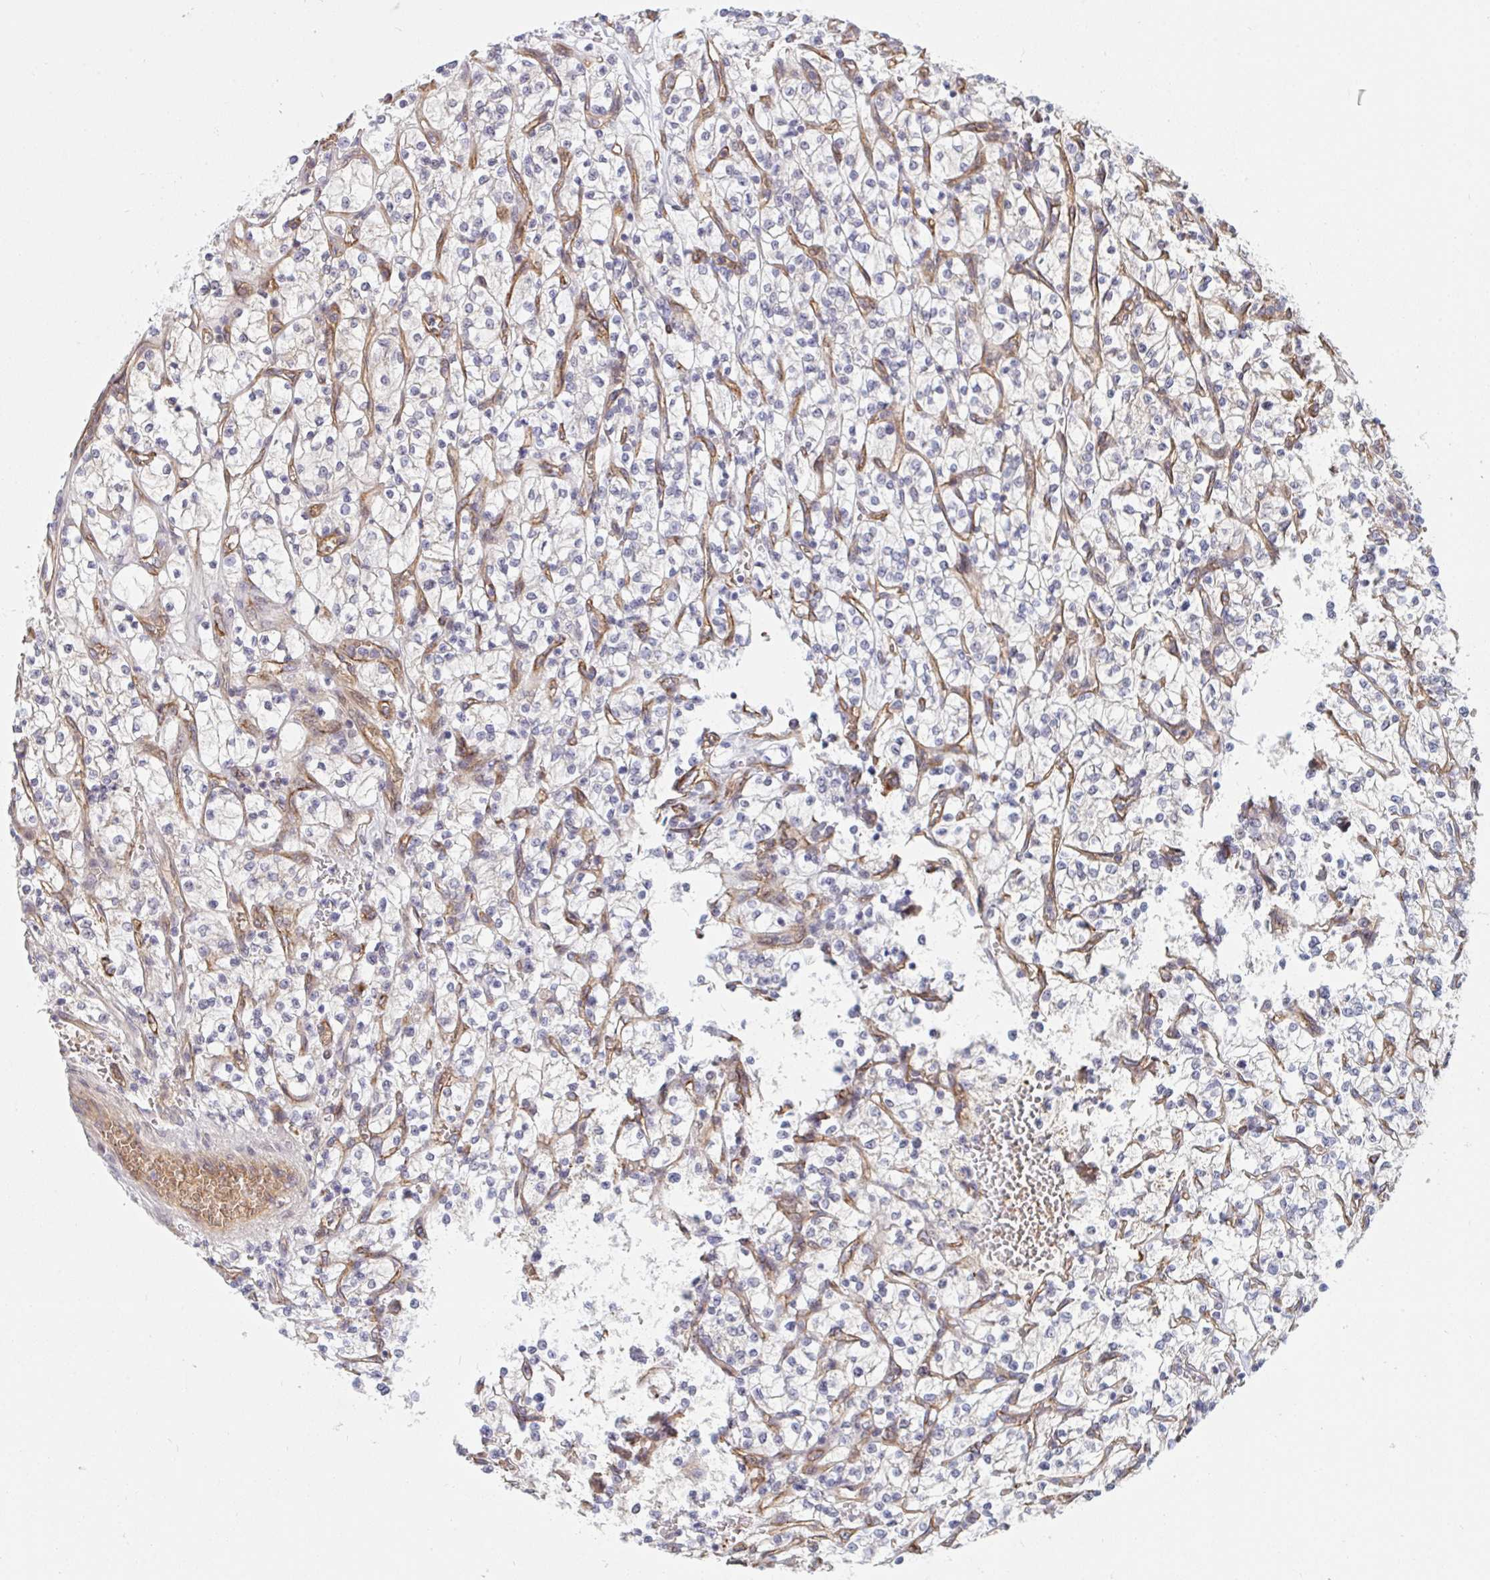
{"staining": {"intensity": "weak", "quantity": "25%-75%", "location": "cytoplasmic/membranous"}, "tissue": "renal cancer", "cell_type": "Tumor cells", "image_type": "cancer", "snomed": [{"axis": "morphology", "description": "Adenocarcinoma, NOS"}, {"axis": "topography", "description": "Kidney"}], "caption": "Human renal cancer stained for a protein (brown) displays weak cytoplasmic/membranous positive positivity in approximately 25%-75% of tumor cells.", "gene": "DSCAML1", "patient": {"sex": "female", "age": 64}}